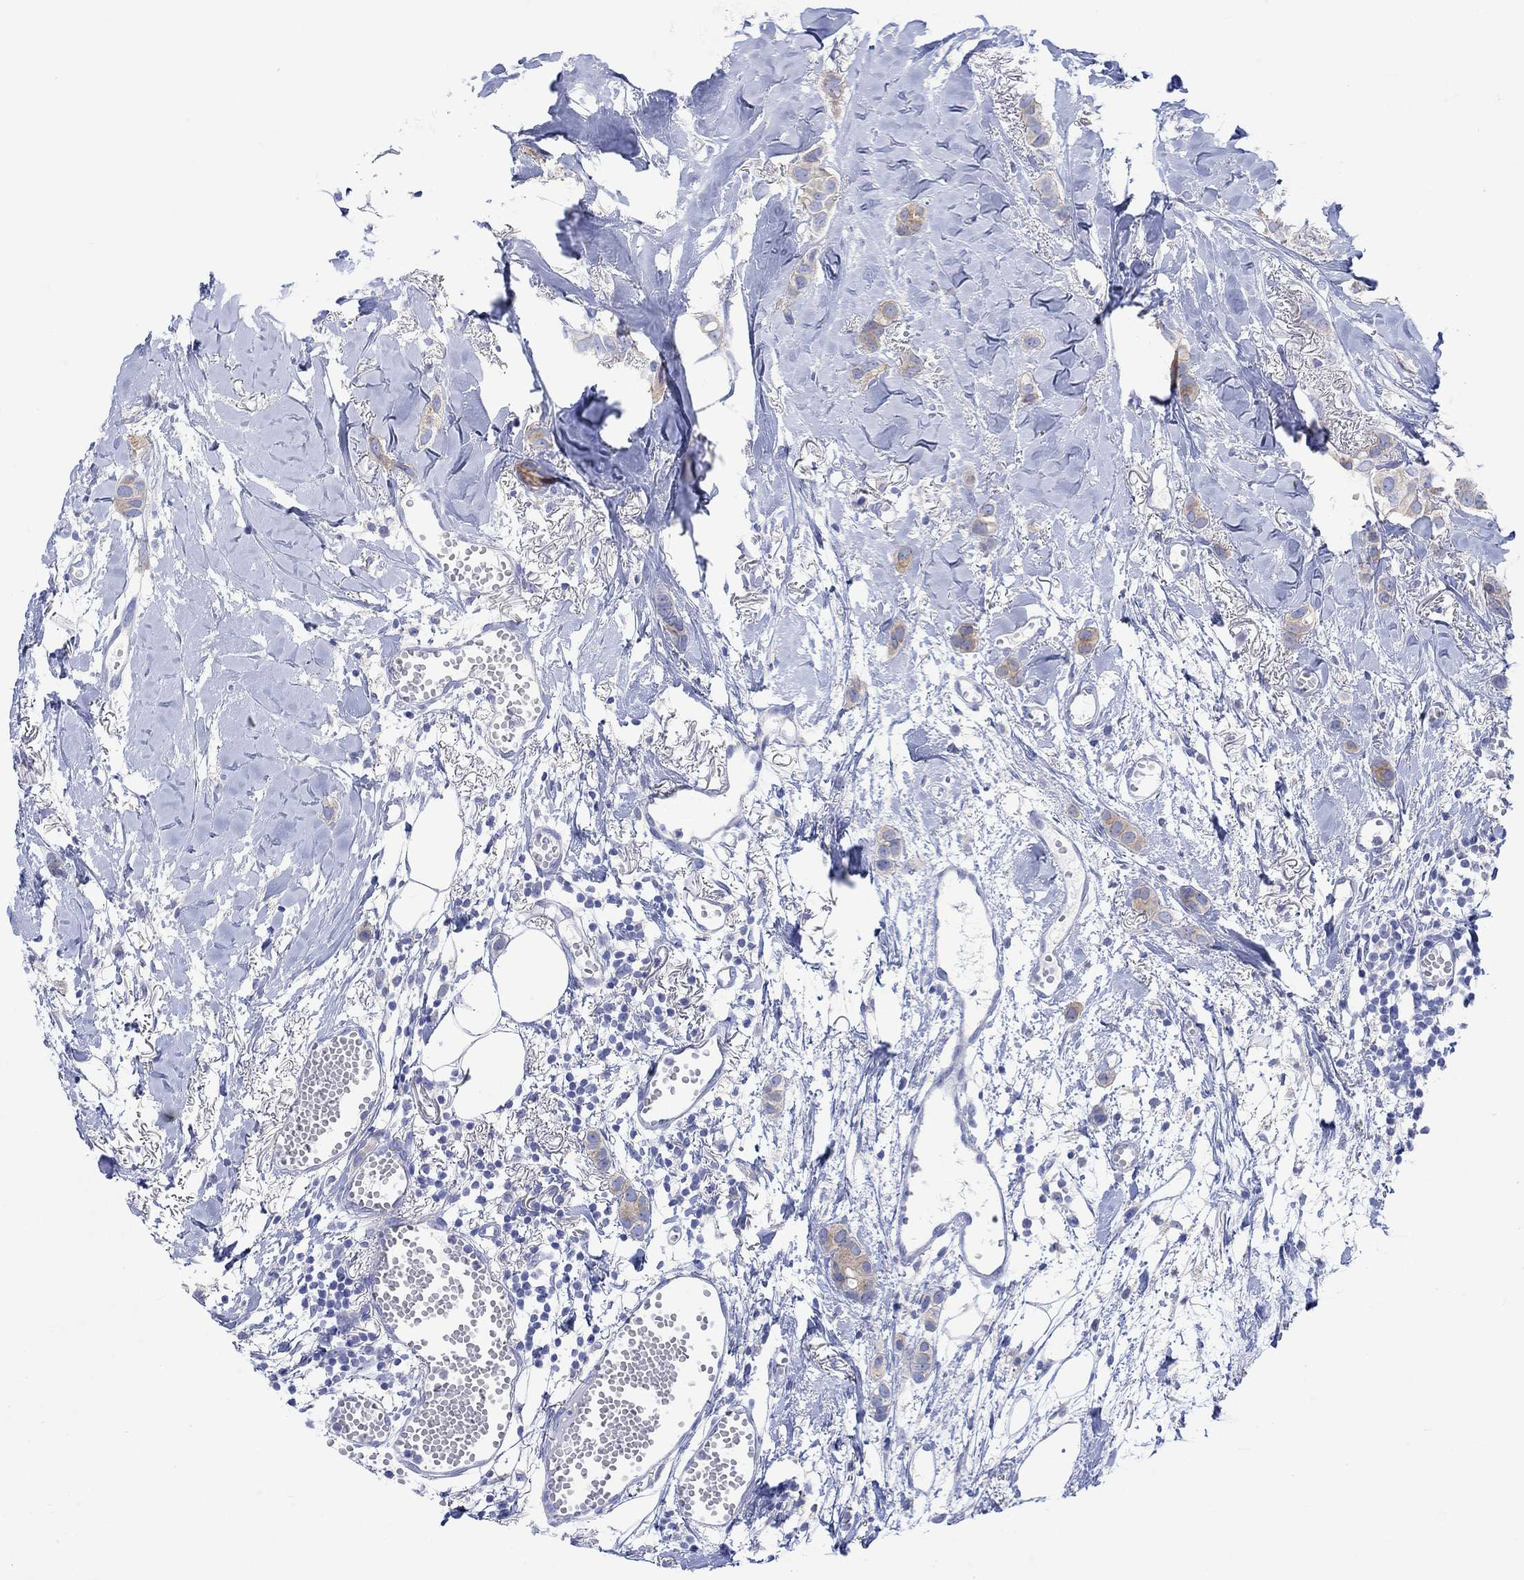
{"staining": {"intensity": "weak", "quantity": "25%-75%", "location": "cytoplasmic/membranous"}, "tissue": "breast cancer", "cell_type": "Tumor cells", "image_type": "cancer", "snomed": [{"axis": "morphology", "description": "Duct carcinoma"}, {"axis": "topography", "description": "Breast"}], "caption": "Human invasive ductal carcinoma (breast) stained with a protein marker exhibits weak staining in tumor cells.", "gene": "REEP6", "patient": {"sex": "female", "age": 85}}